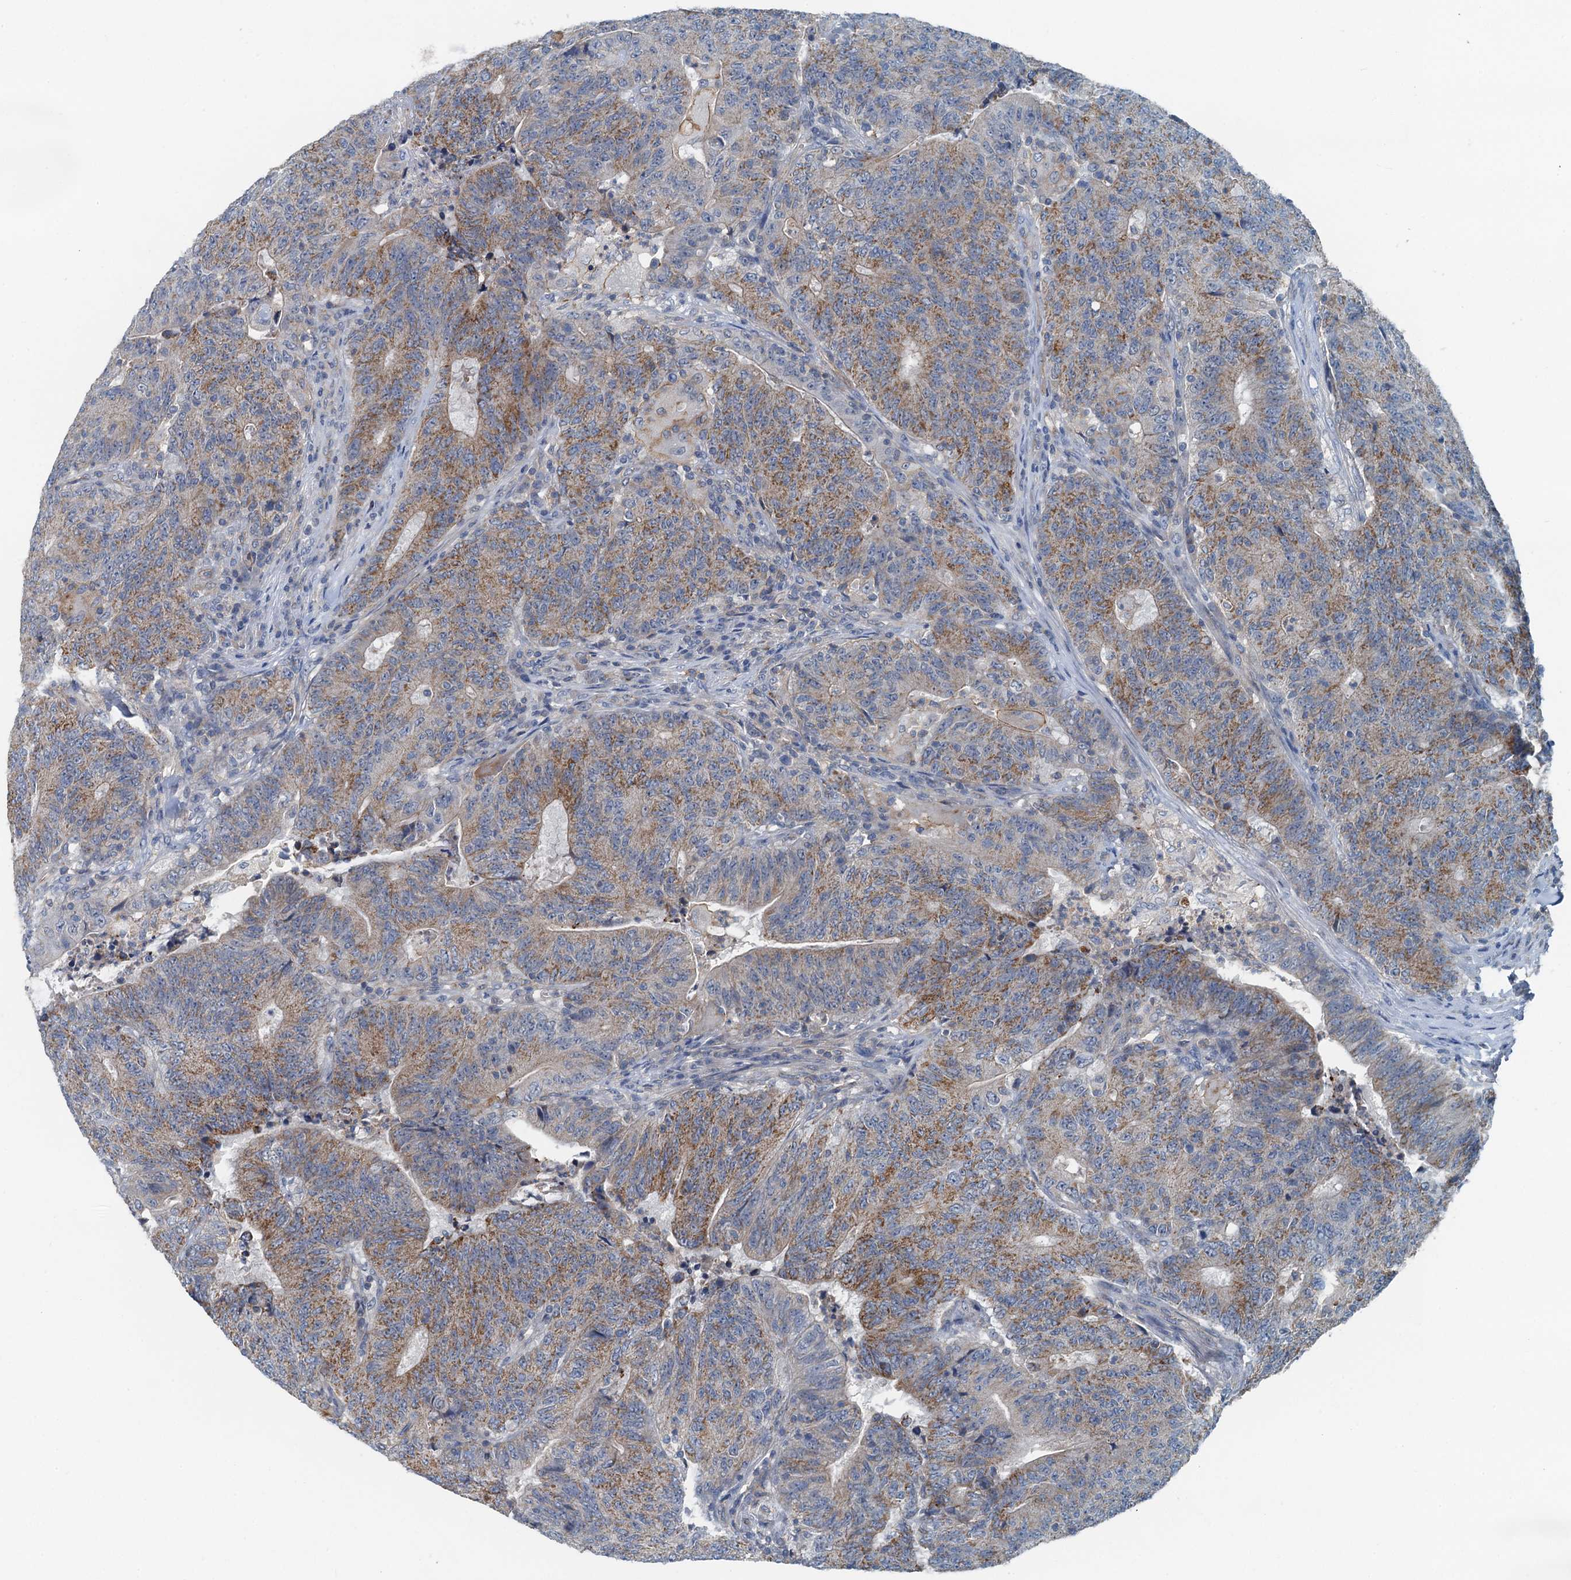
{"staining": {"intensity": "moderate", "quantity": ">75%", "location": "cytoplasmic/membranous"}, "tissue": "colorectal cancer", "cell_type": "Tumor cells", "image_type": "cancer", "snomed": [{"axis": "morphology", "description": "Adenocarcinoma, NOS"}, {"axis": "topography", "description": "Colon"}], "caption": "IHC photomicrograph of colorectal cancer (adenocarcinoma) stained for a protein (brown), which shows medium levels of moderate cytoplasmic/membranous expression in approximately >75% of tumor cells.", "gene": "THAP10", "patient": {"sex": "female", "age": 75}}